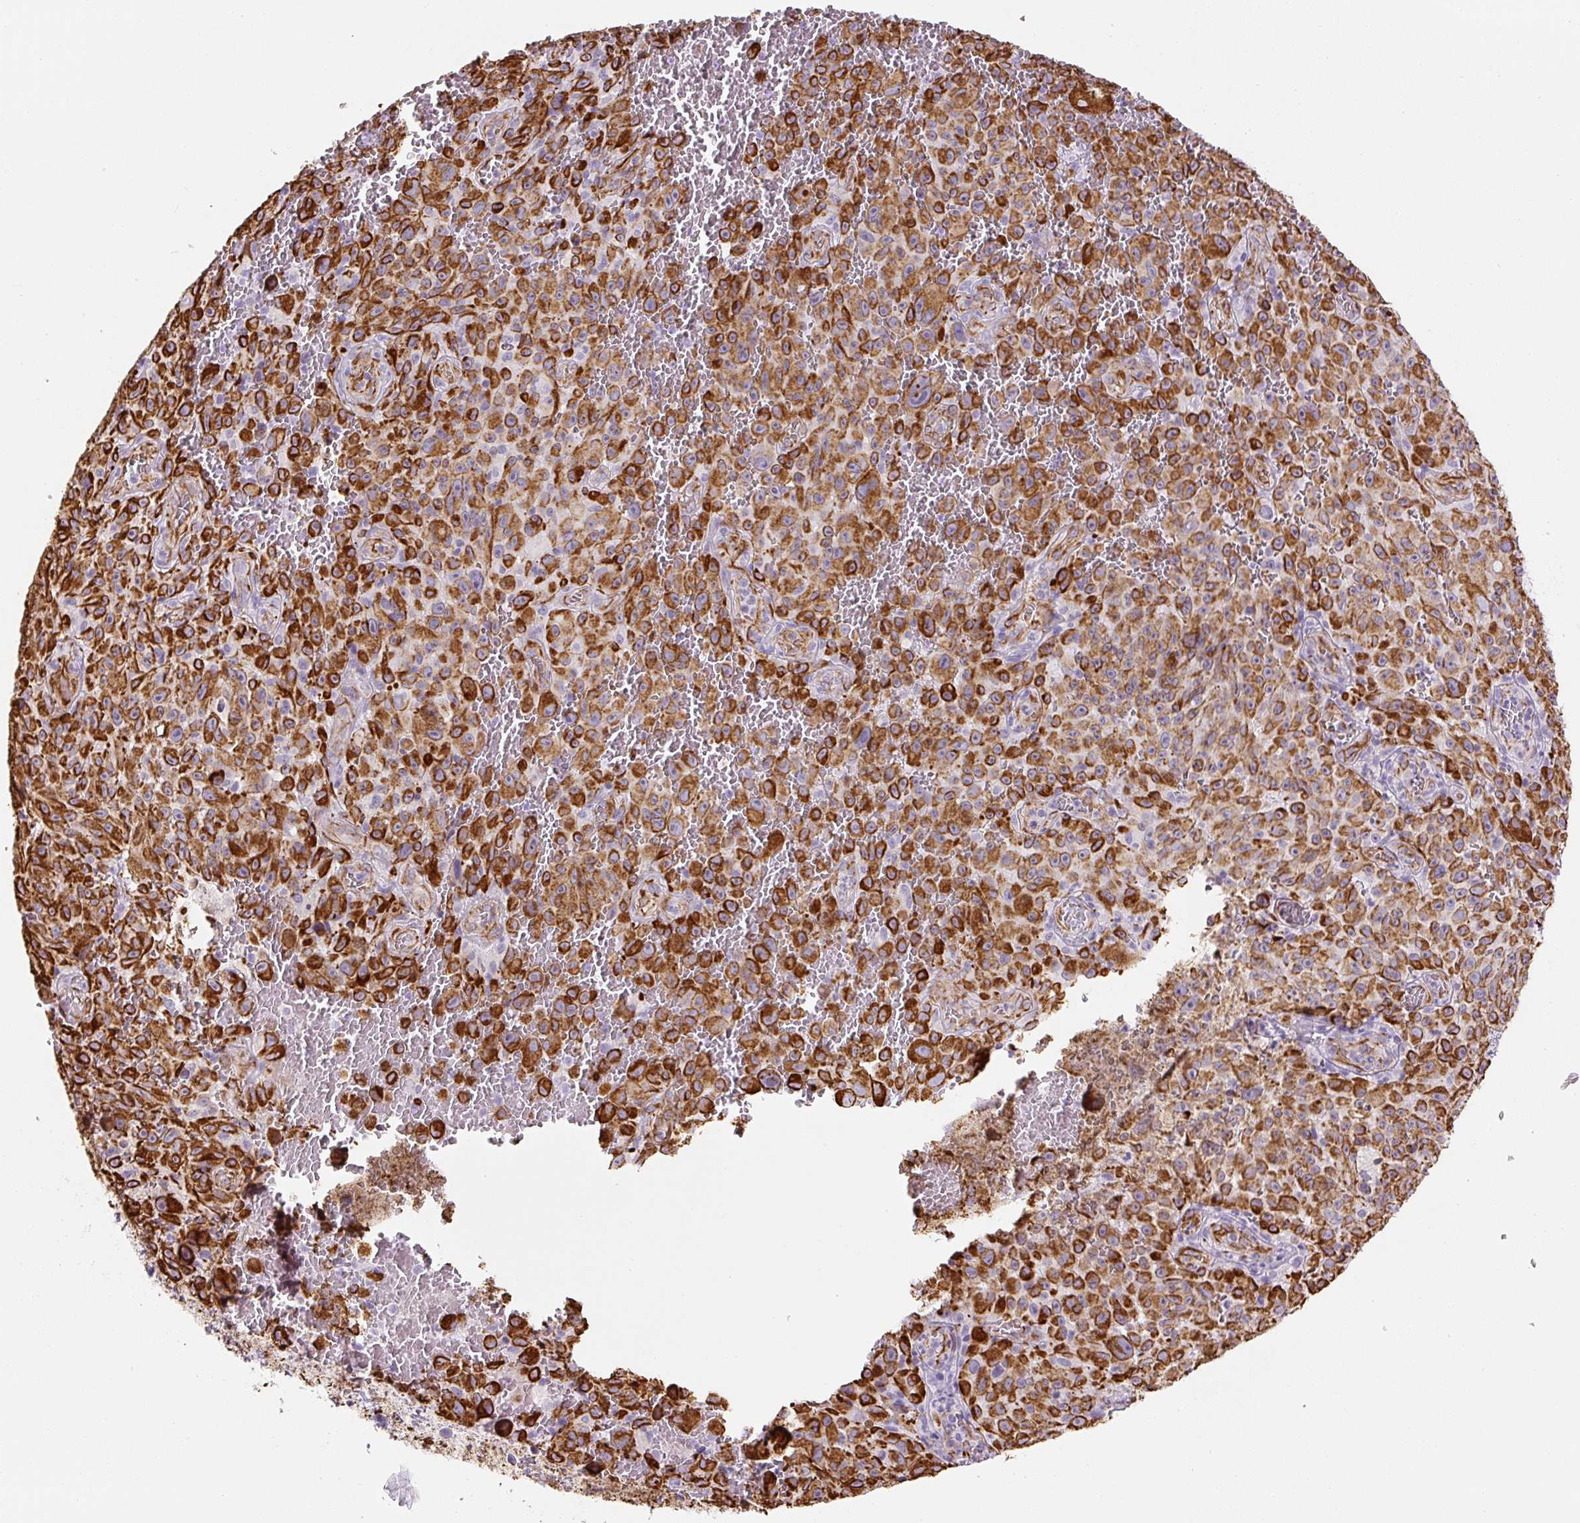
{"staining": {"intensity": "strong", "quantity": ">75%", "location": "cytoplasmic/membranous"}, "tissue": "melanoma", "cell_type": "Tumor cells", "image_type": "cancer", "snomed": [{"axis": "morphology", "description": "Malignant melanoma, NOS"}, {"axis": "topography", "description": "Skin"}], "caption": "Melanoma was stained to show a protein in brown. There is high levels of strong cytoplasmic/membranous staining in about >75% of tumor cells.", "gene": "NES", "patient": {"sex": "female", "age": 82}}